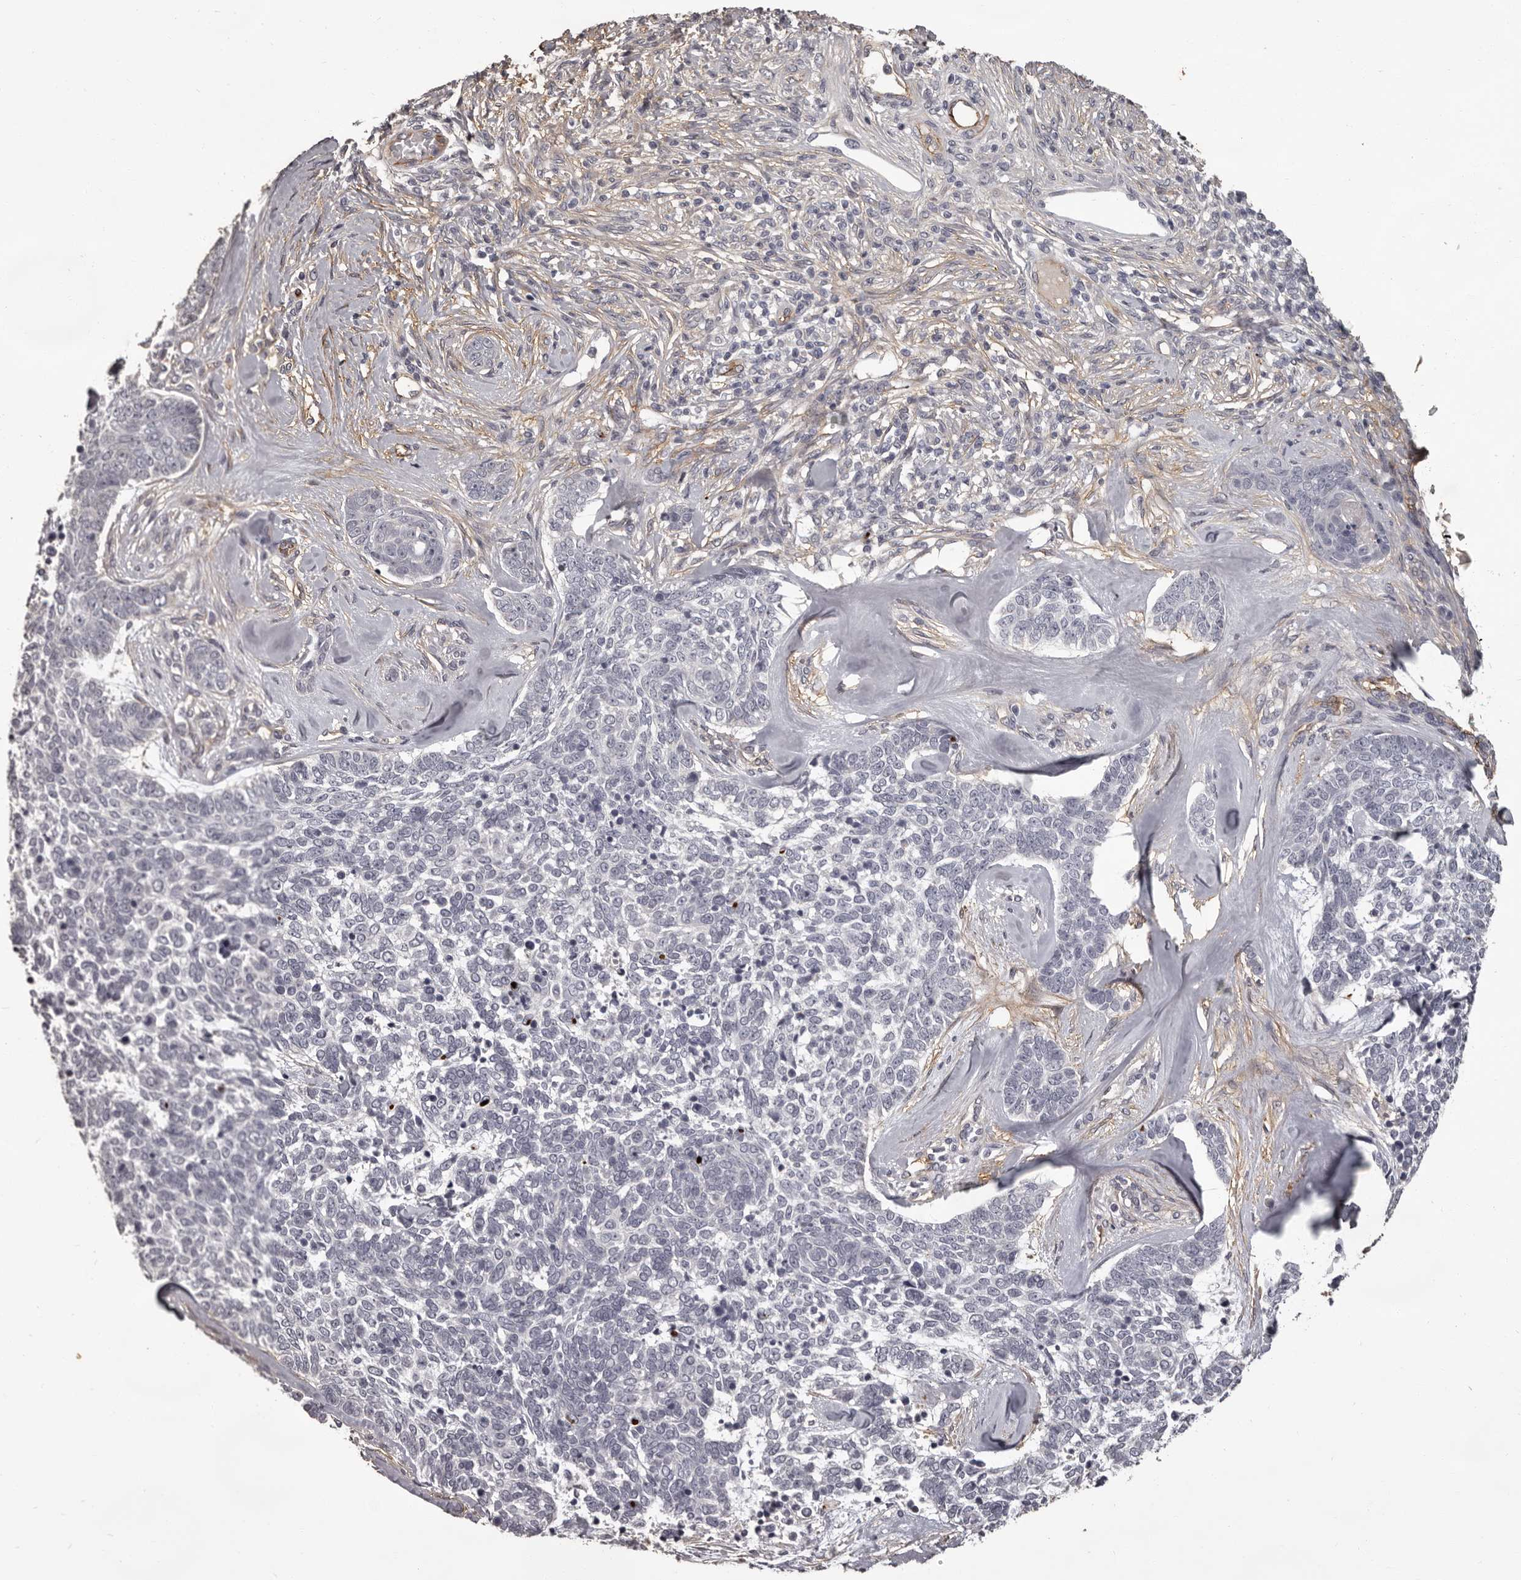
{"staining": {"intensity": "negative", "quantity": "none", "location": "none"}, "tissue": "skin cancer", "cell_type": "Tumor cells", "image_type": "cancer", "snomed": [{"axis": "morphology", "description": "Basal cell carcinoma"}, {"axis": "topography", "description": "Skin"}], "caption": "A high-resolution micrograph shows immunohistochemistry (IHC) staining of skin cancer, which exhibits no significant staining in tumor cells.", "gene": "GPR78", "patient": {"sex": "female", "age": 81}}